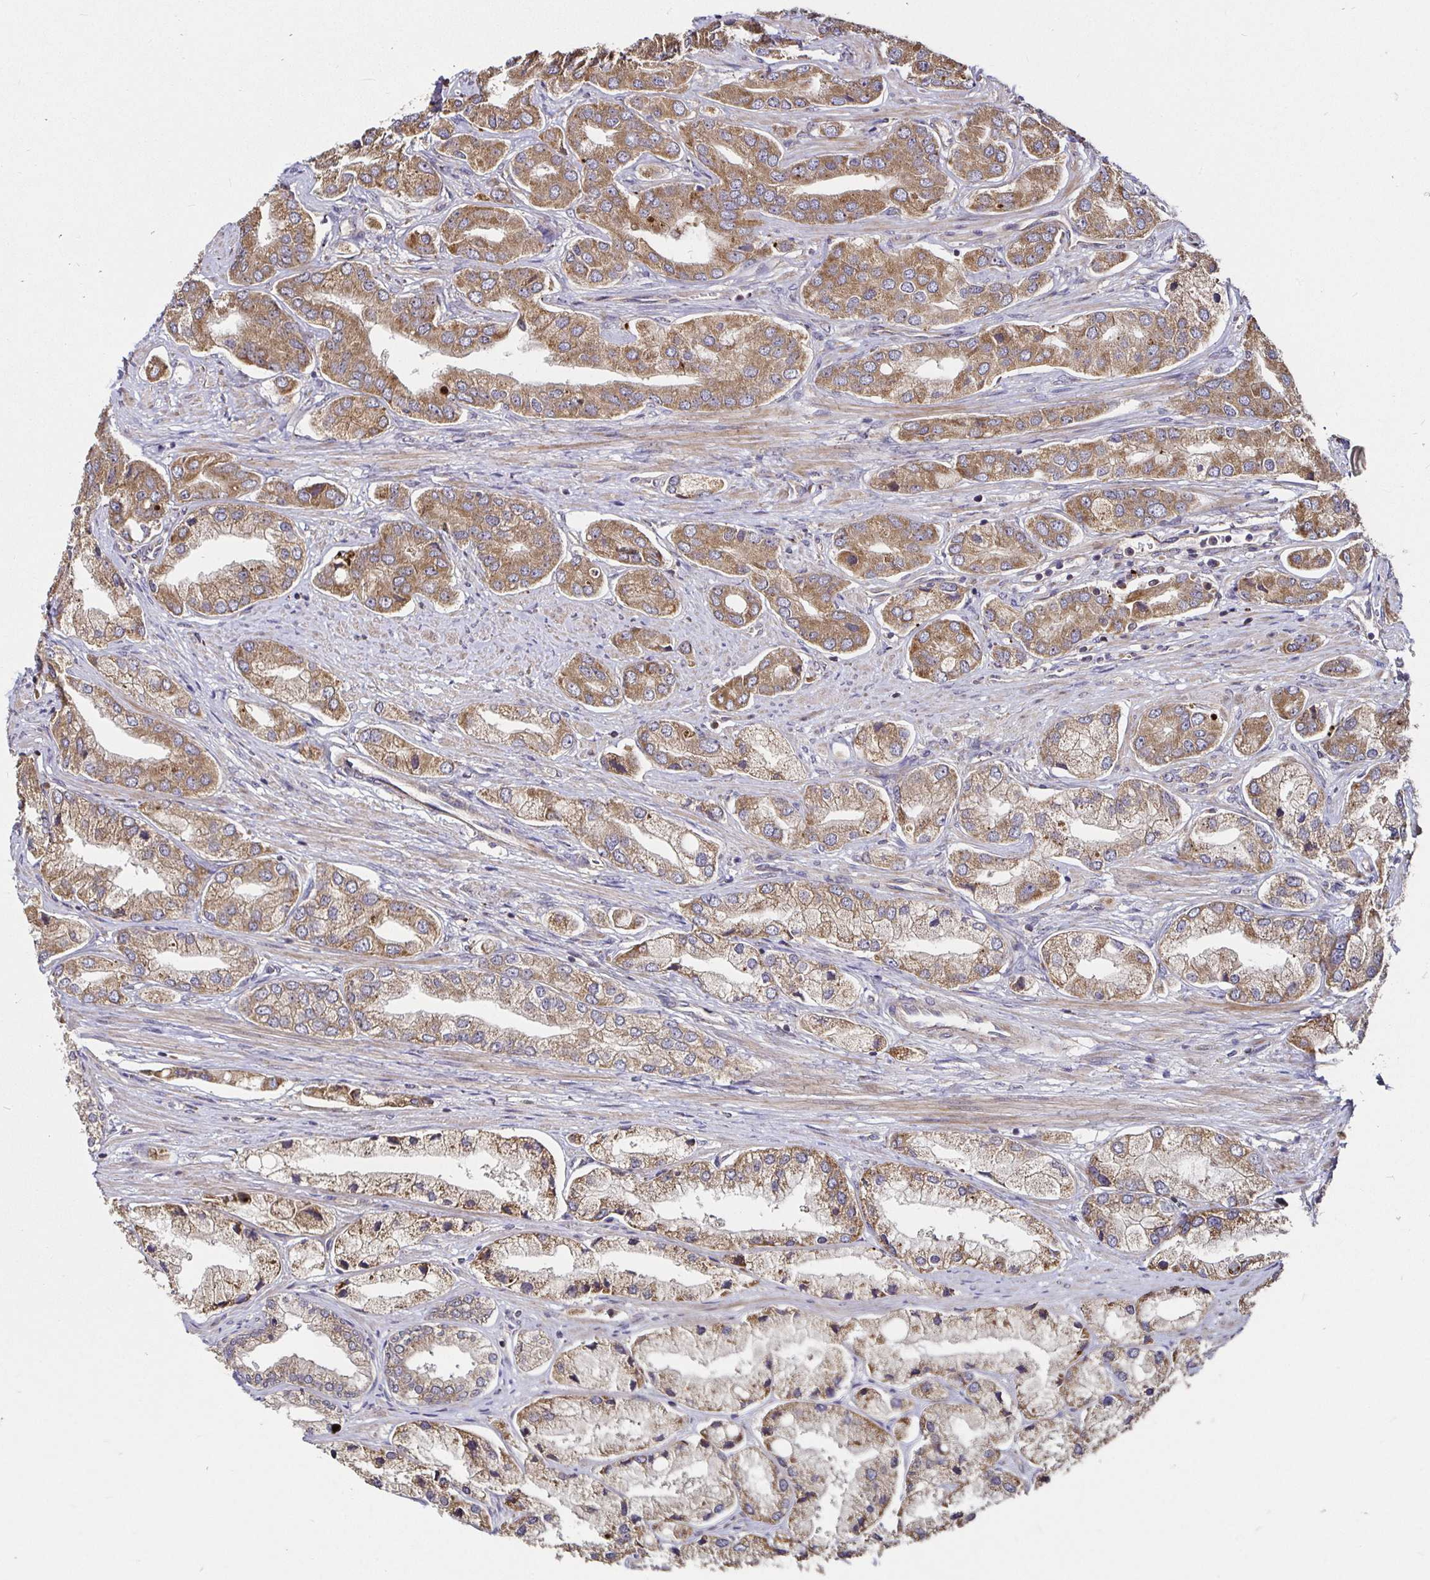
{"staining": {"intensity": "moderate", "quantity": ">75%", "location": "cytoplasmic/membranous"}, "tissue": "prostate cancer", "cell_type": "Tumor cells", "image_type": "cancer", "snomed": [{"axis": "morphology", "description": "Adenocarcinoma, Low grade"}, {"axis": "topography", "description": "Prostate"}], "caption": "Immunohistochemistry (IHC) photomicrograph of human prostate cancer stained for a protein (brown), which displays medium levels of moderate cytoplasmic/membranous positivity in about >75% of tumor cells.", "gene": "MLST8", "patient": {"sex": "male", "age": 69}}